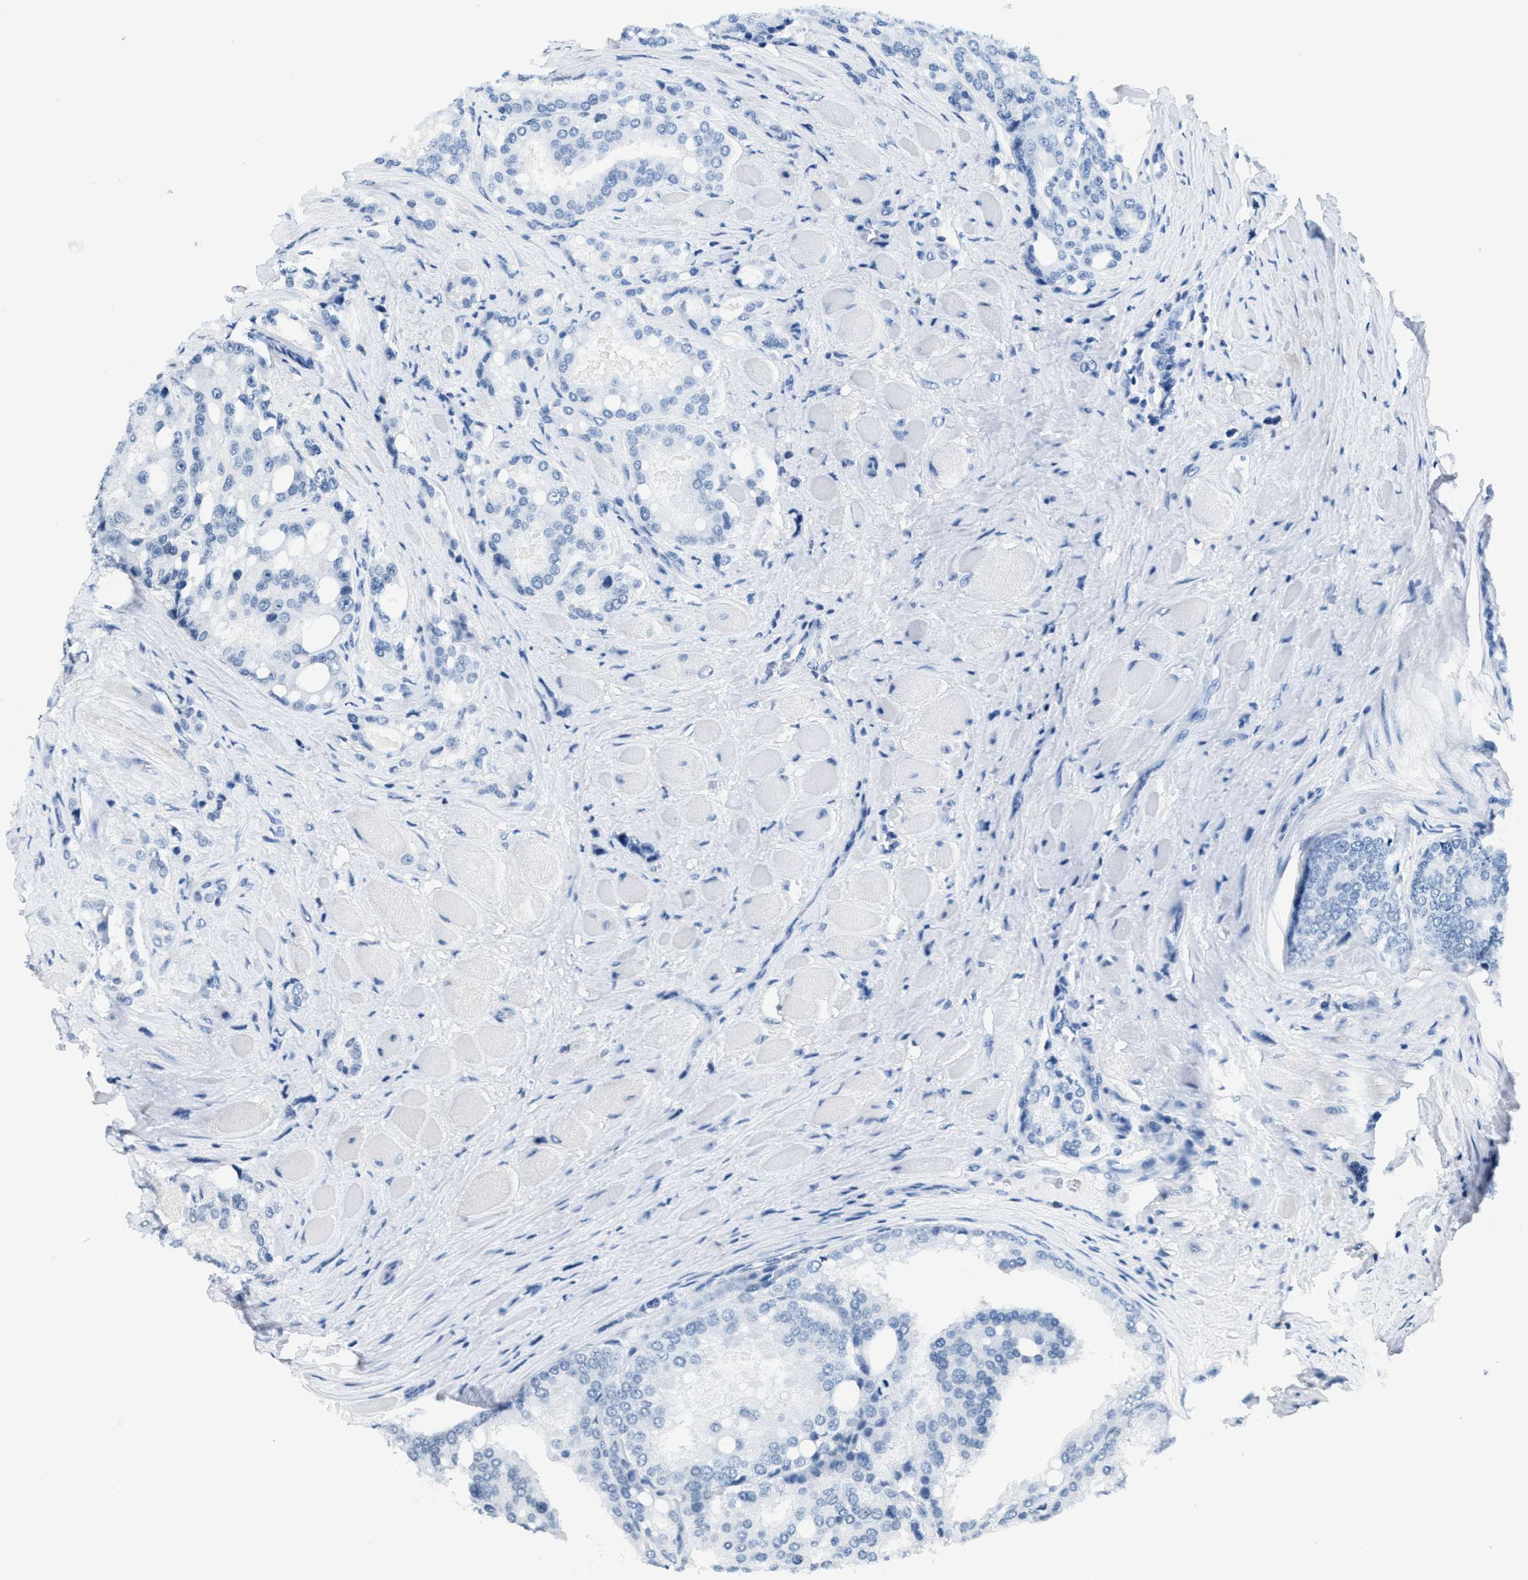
{"staining": {"intensity": "negative", "quantity": "none", "location": "none"}, "tissue": "prostate cancer", "cell_type": "Tumor cells", "image_type": "cancer", "snomed": [{"axis": "morphology", "description": "Adenocarcinoma, High grade"}, {"axis": "topography", "description": "Prostate"}], "caption": "An image of human prostate cancer is negative for staining in tumor cells.", "gene": "CA4", "patient": {"sex": "male", "age": 50}}